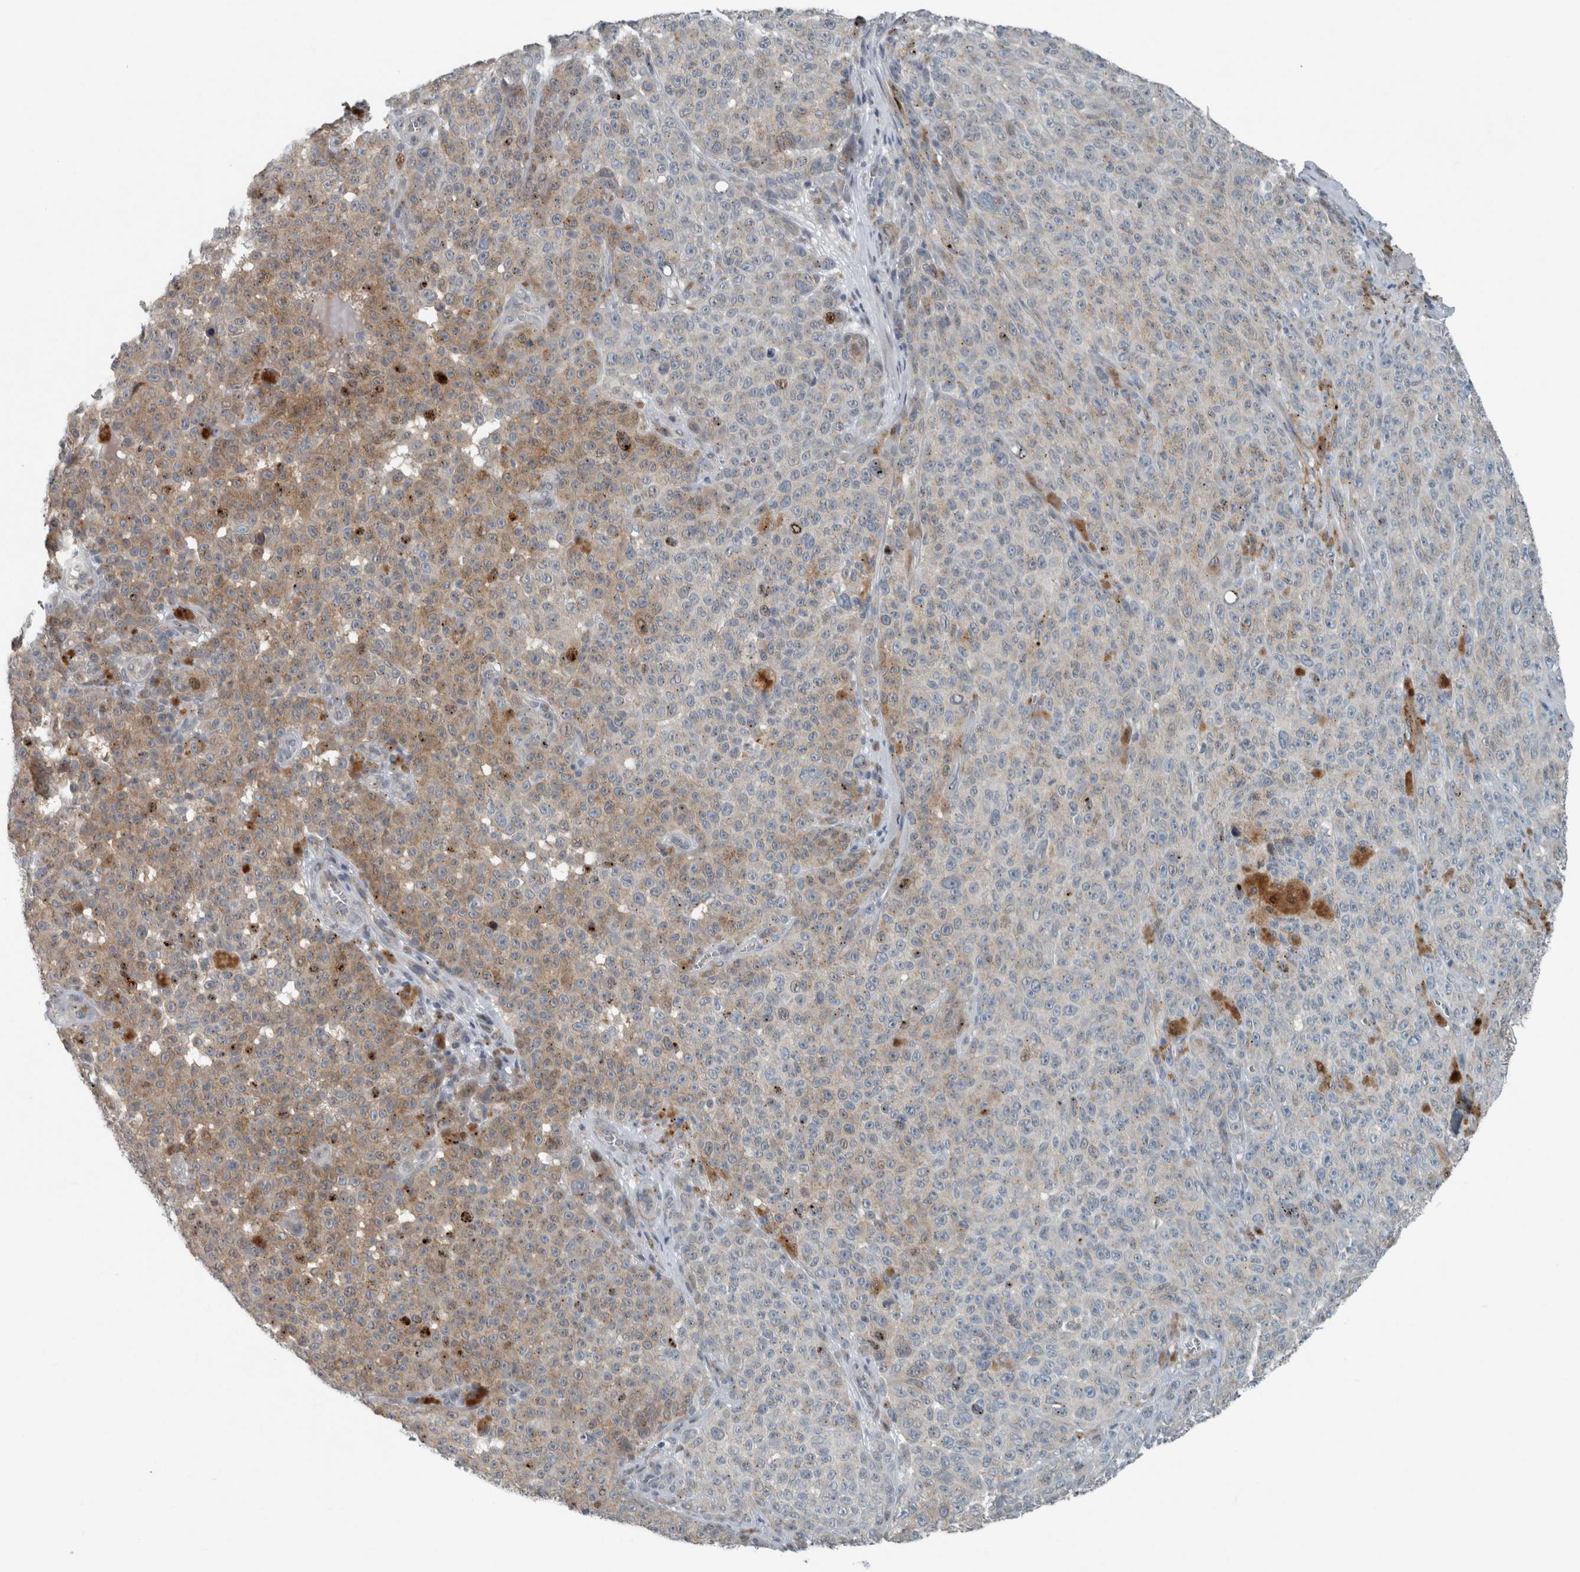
{"staining": {"intensity": "weak", "quantity": "25%-75%", "location": "cytoplasmic/membranous"}, "tissue": "melanoma", "cell_type": "Tumor cells", "image_type": "cancer", "snomed": [{"axis": "morphology", "description": "Malignant melanoma, NOS"}, {"axis": "topography", "description": "Skin"}], "caption": "Immunohistochemical staining of human malignant melanoma displays low levels of weak cytoplasmic/membranous protein expression in approximately 25%-75% of tumor cells.", "gene": "KIF1C", "patient": {"sex": "female", "age": 82}}